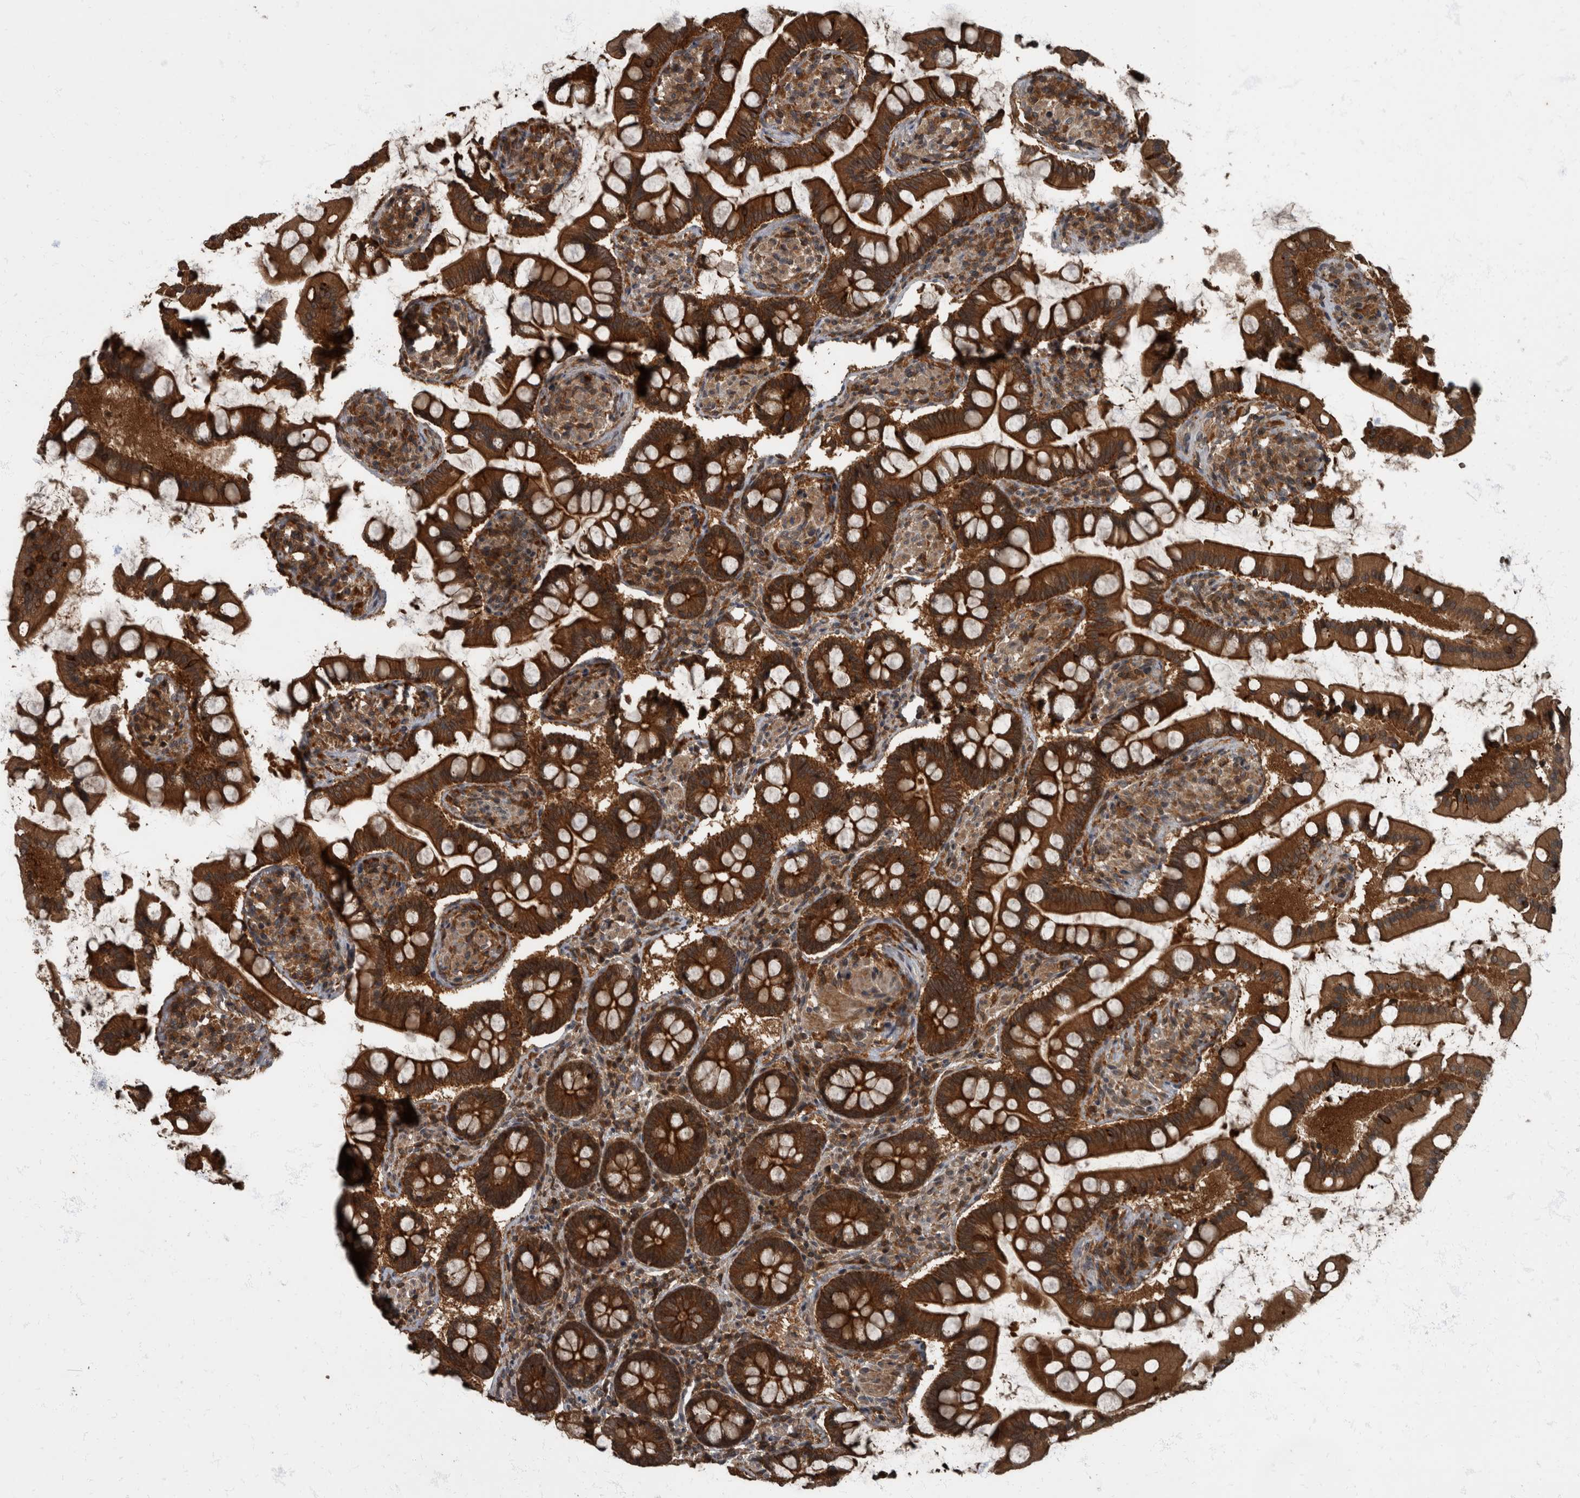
{"staining": {"intensity": "strong", "quantity": ">75%", "location": "cytoplasmic/membranous"}, "tissue": "small intestine", "cell_type": "Glandular cells", "image_type": "normal", "snomed": [{"axis": "morphology", "description": "Normal tissue, NOS"}, {"axis": "topography", "description": "Small intestine"}], "caption": "Immunohistochemistry (IHC) of normal human small intestine displays high levels of strong cytoplasmic/membranous positivity in approximately >75% of glandular cells. Nuclei are stained in blue.", "gene": "RABGGTB", "patient": {"sex": "male", "age": 41}}